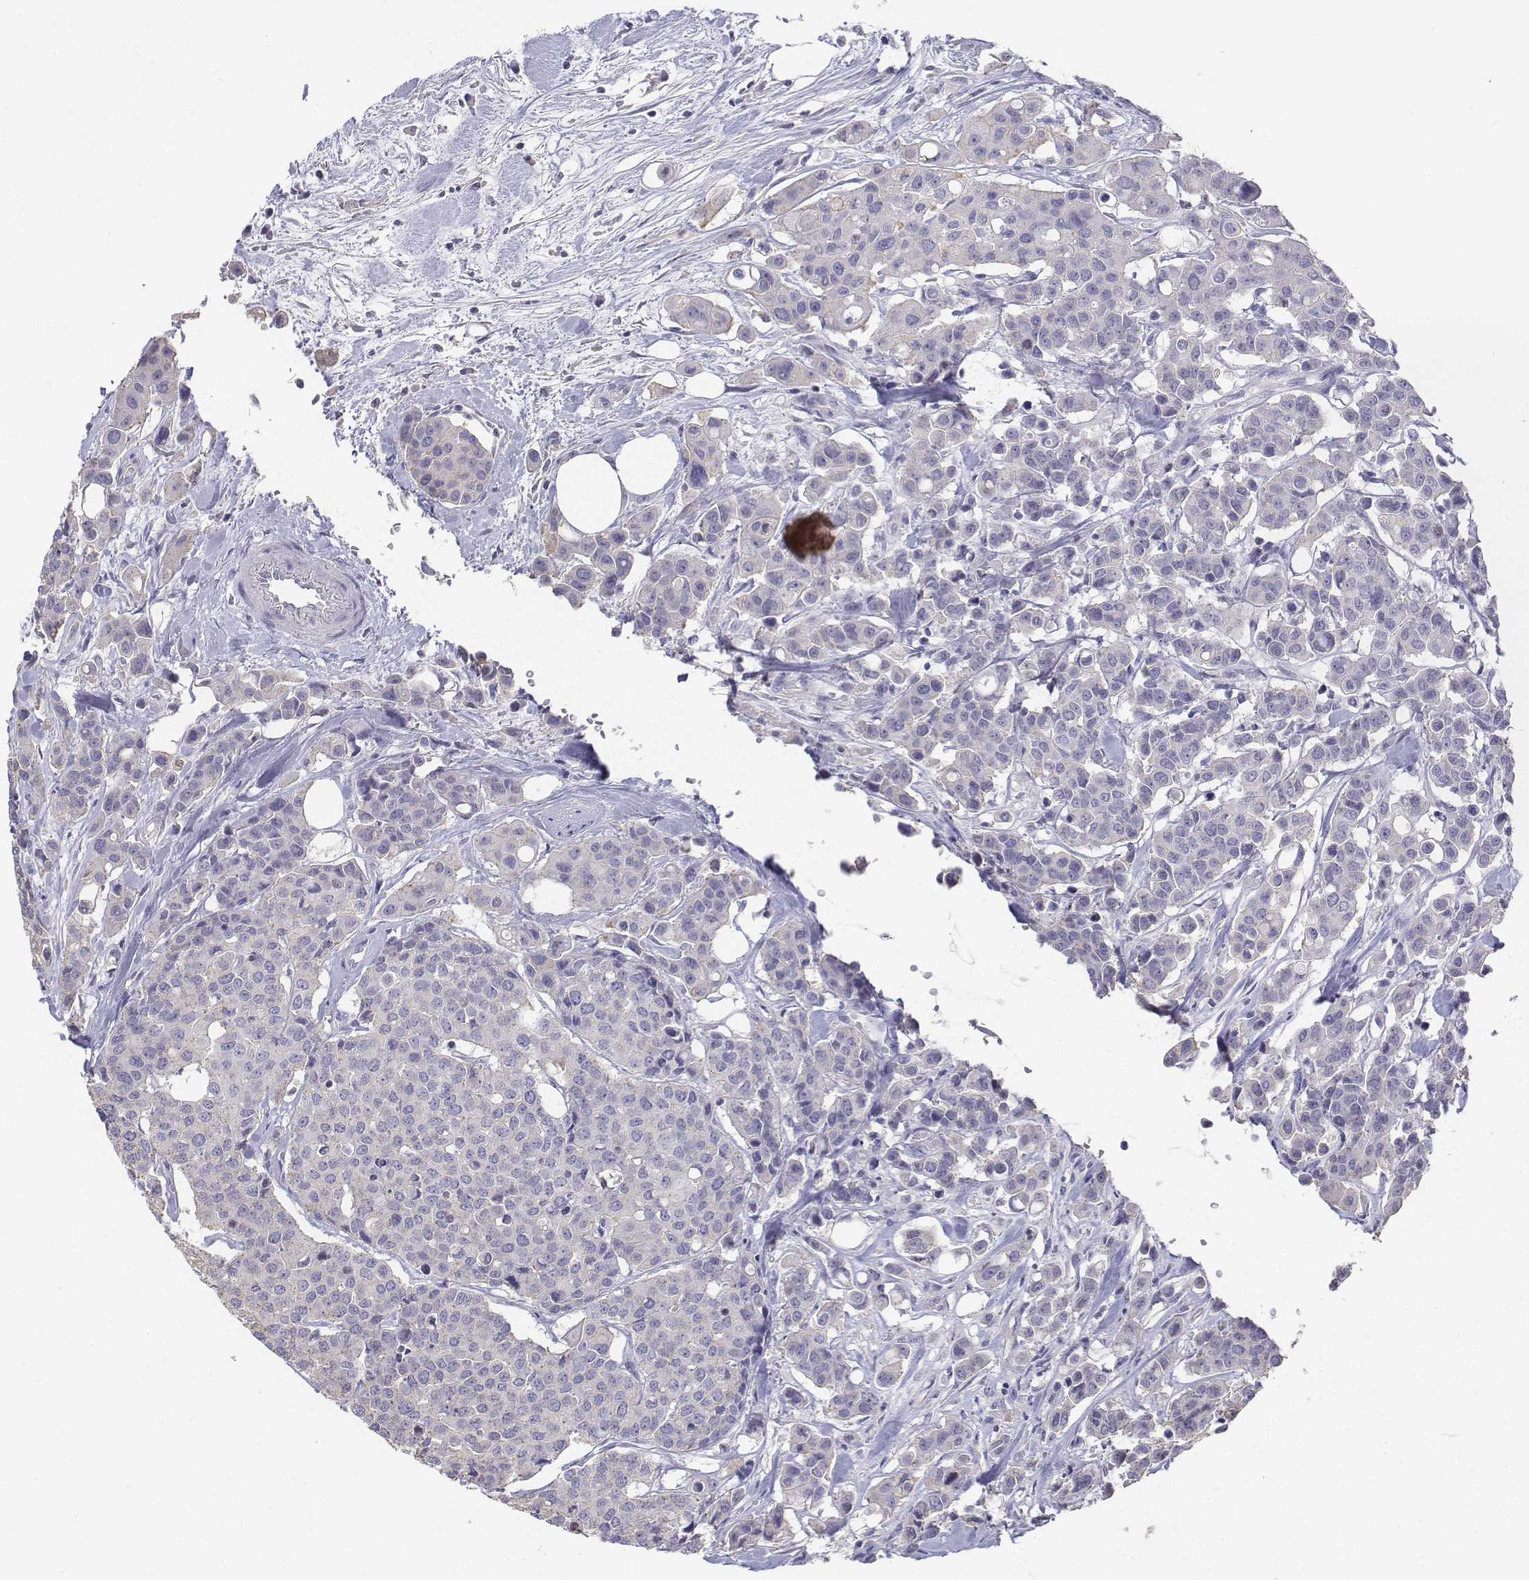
{"staining": {"intensity": "negative", "quantity": "none", "location": "none"}, "tissue": "carcinoid", "cell_type": "Tumor cells", "image_type": "cancer", "snomed": [{"axis": "morphology", "description": "Carcinoid, malignant, NOS"}, {"axis": "topography", "description": "Colon"}], "caption": "Human carcinoid stained for a protein using immunohistochemistry displays no expression in tumor cells.", "gene": "LGSN", "patient": {"sex": "male", "age": 81}}